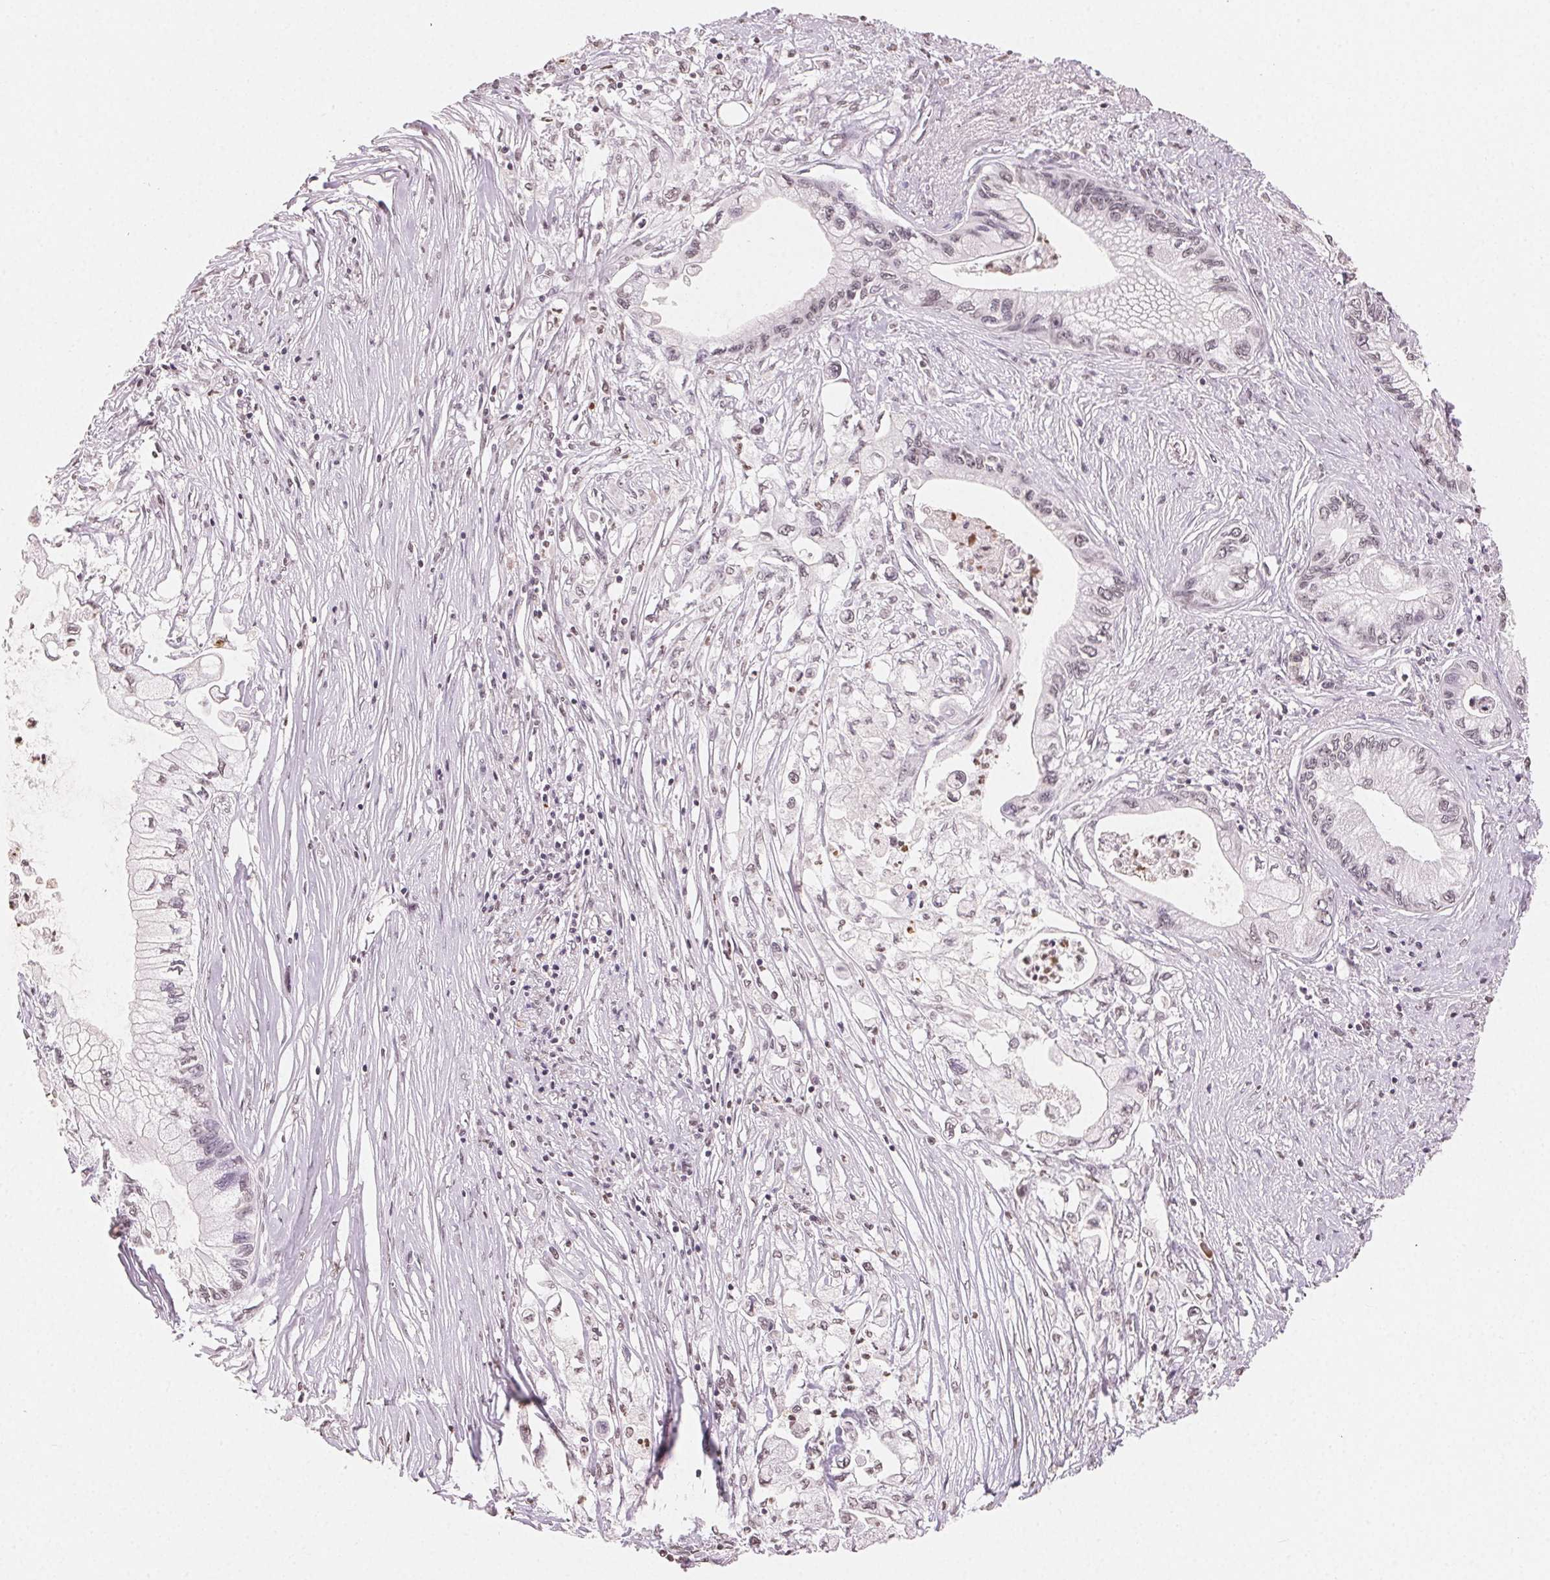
{"staining": {"intensity": "weak", "quantity": "<25%", "location": "nuclear"}, "tissue": "pancreatic cancer", "cell_type": "Tumor cells", "image_type": "cancer", "snomed": [{"axis": "morphology", "description": "Adenocarcinoma, NOS"}, {"axis": "topography", "description": "Pancreas"}], "caption": "DAB (3,3'-diaminobenzidine) immunohistochemical staining of pancreatic cancer reveals no significant staining in tumor cells.", "gene": "TBP", "patient": {"sex": "male", "age": 61}}